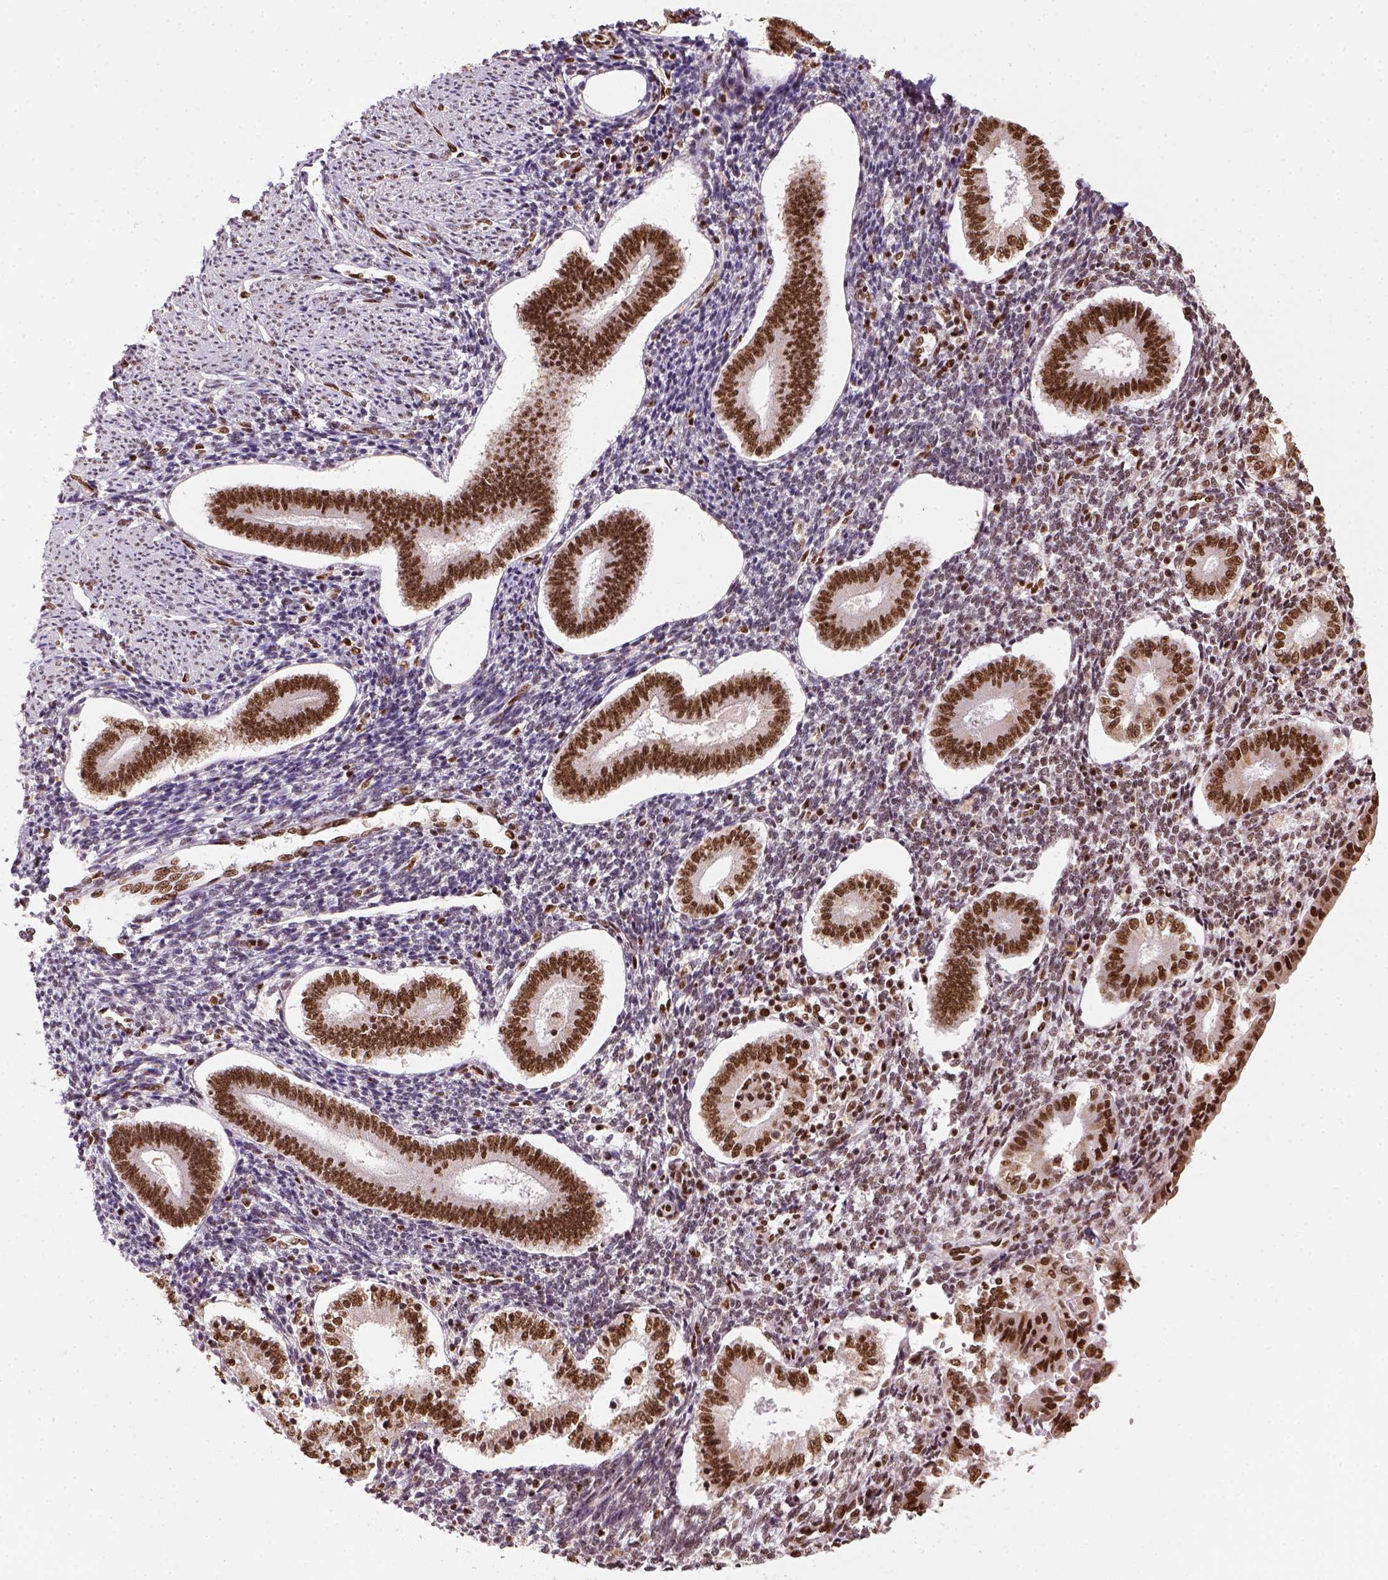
{"staining": {"intensity": "moderate", "quantity": ">75%", "location": "nuclear"}, "tissue": "endometrium", "cell_type": "Cells in endometrial stroma", "image_type": "normal", "snomed": [{"axis": "morphology", "description": "Normal tissue, NOS"}, {"axis": "topography", "description": "Endometrium"}], "caption": "Immunohistochemical staining of unremarkable human endometrium reveals moderate nuclear protein expression in approximately >75% of cells in endometrial stroma.", "gene": "CCAR1", "patient": {"sex": "female", "age": 40}}